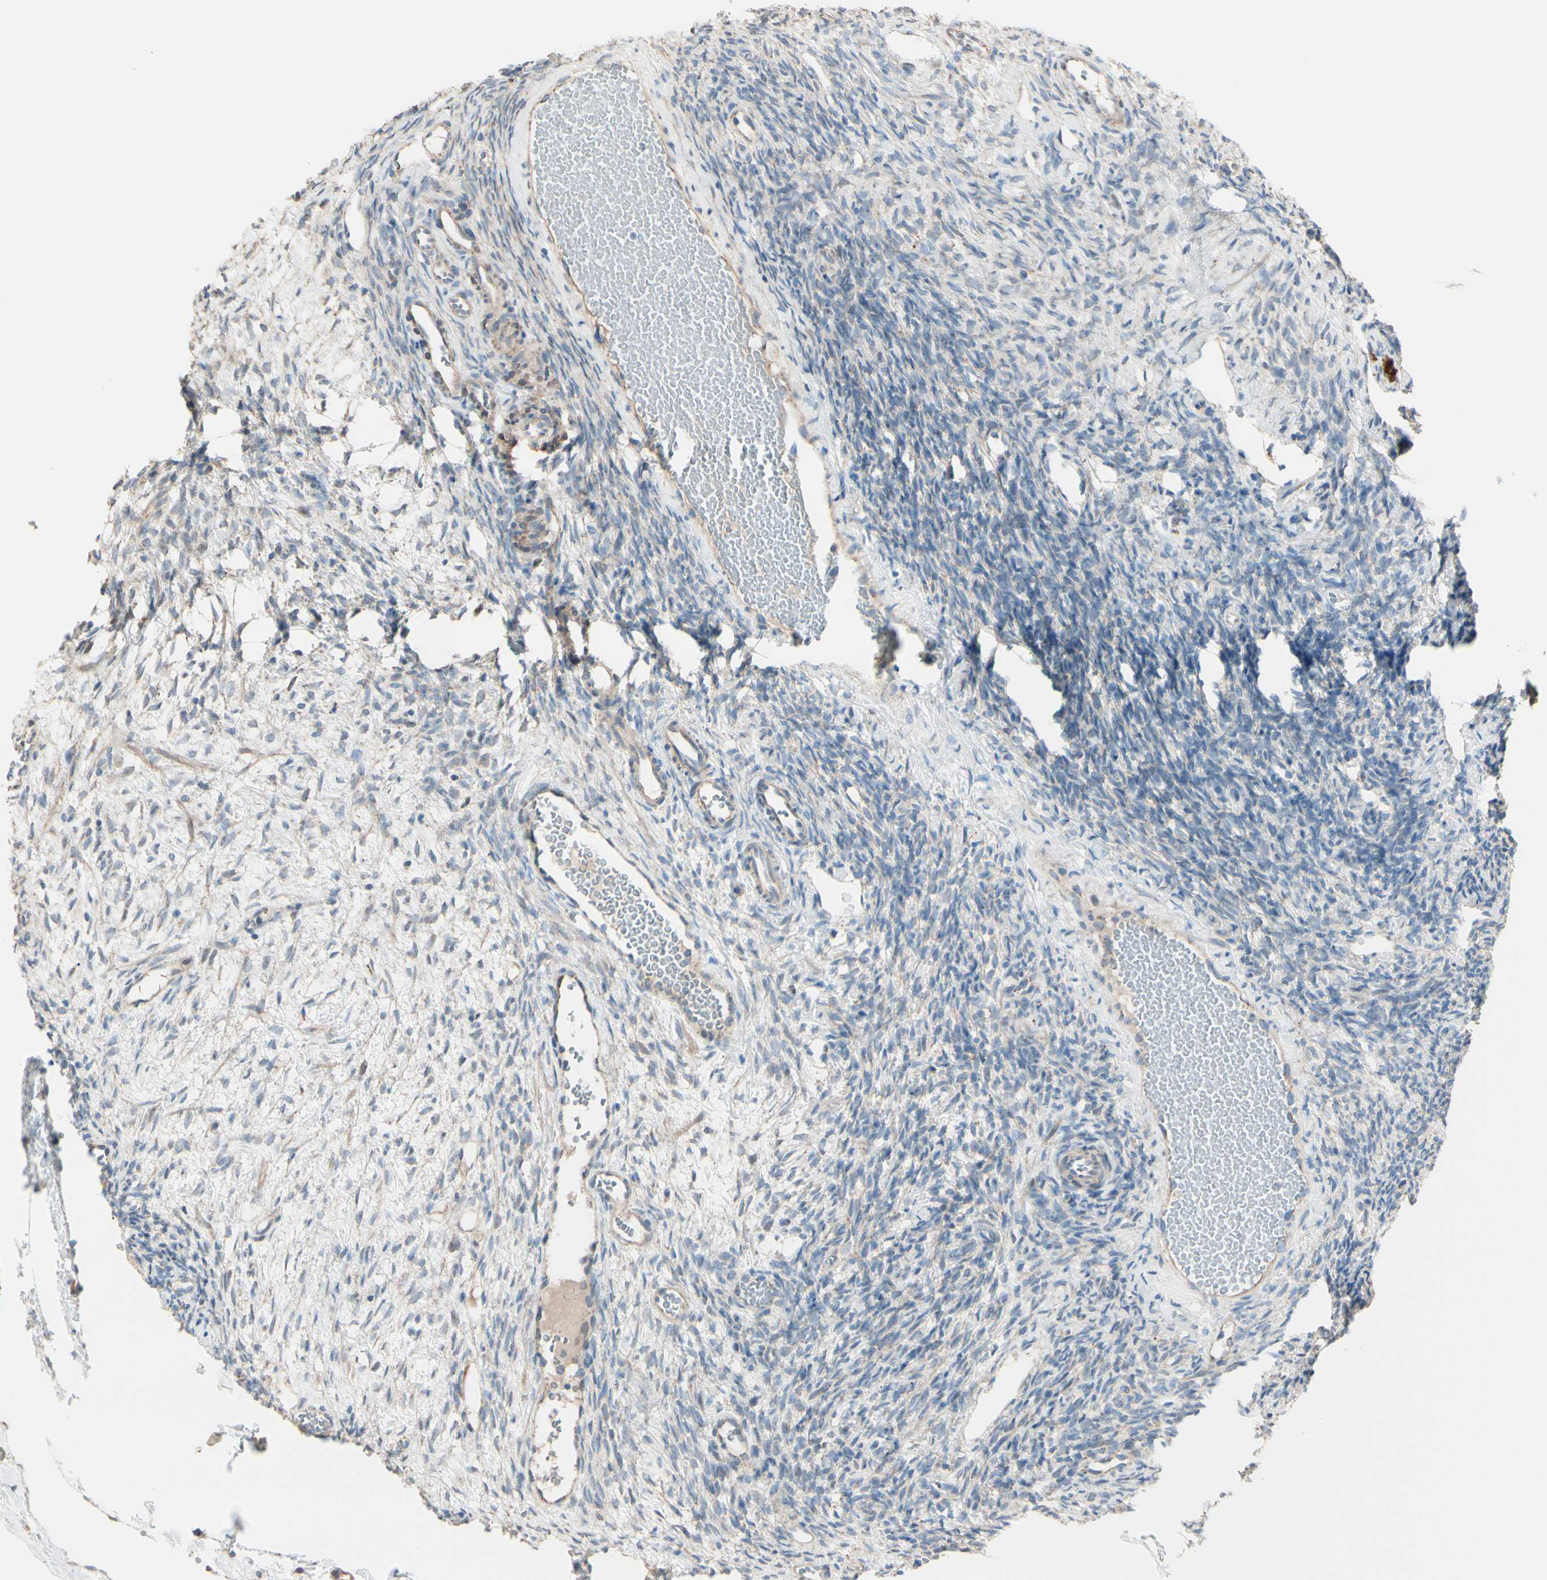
{"staining": {"intensity": "weak", "quantity": ">75%", "location": "cytoplasmic/membranous"}, "tissue": "ovary", "cell_type": "Ovarian stroma cells", "image_type": "normal", "snomed": [{"axis": "morphology", "description": "Normal tissue, NOS"}, {"axis": "topography", "description": "Ovary"}], "caption": "Immunohistochemical staining of benign human ovary demonstrates >75% levels of weak cytoplasmic/membranous protein staining in about >75% of ovarian stroma cells.", "gene": "EPHA3", "patient": {"sex": "female", "age": 35}}